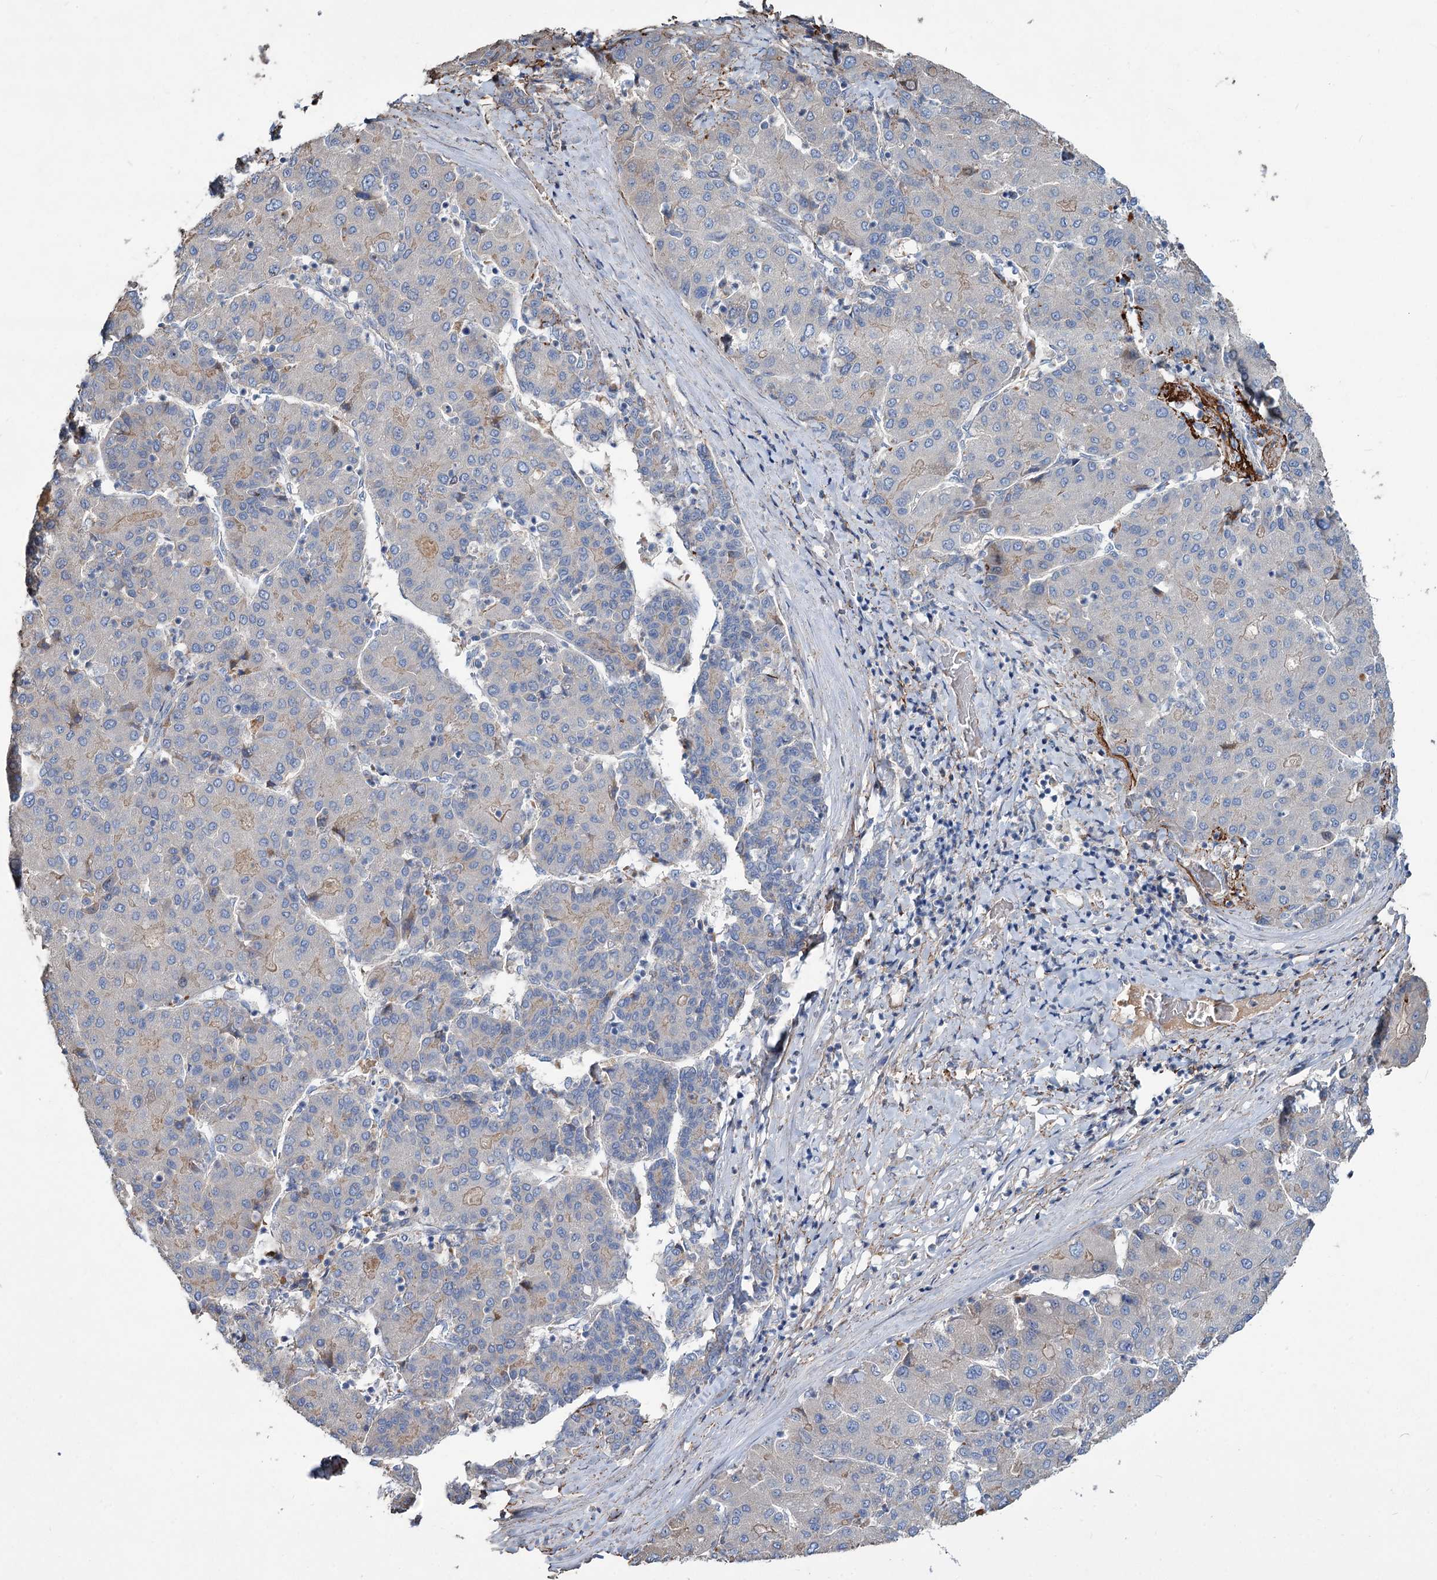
{"staining": {"intensity": "negative", "quantity": "none", "location": "none"}, "tissue": "liver cancer", "cell_type": "Tumor cells", "image_type": "cancer", "snomed": [{"axis": "morphology", "description": "Carcinoma, Hepatocellular, NOS"}, {"axis": "topography", "description": "Liver"}], "caption": "This image is of liver cancer (hepatocellular carcinoma) stained with IHC to label a protein in brown with the nuclei are counter-stained blue. There is no positivity in tumor cells.", "gene": "URAD", "patient": {"sex": "male", "age": 65}}